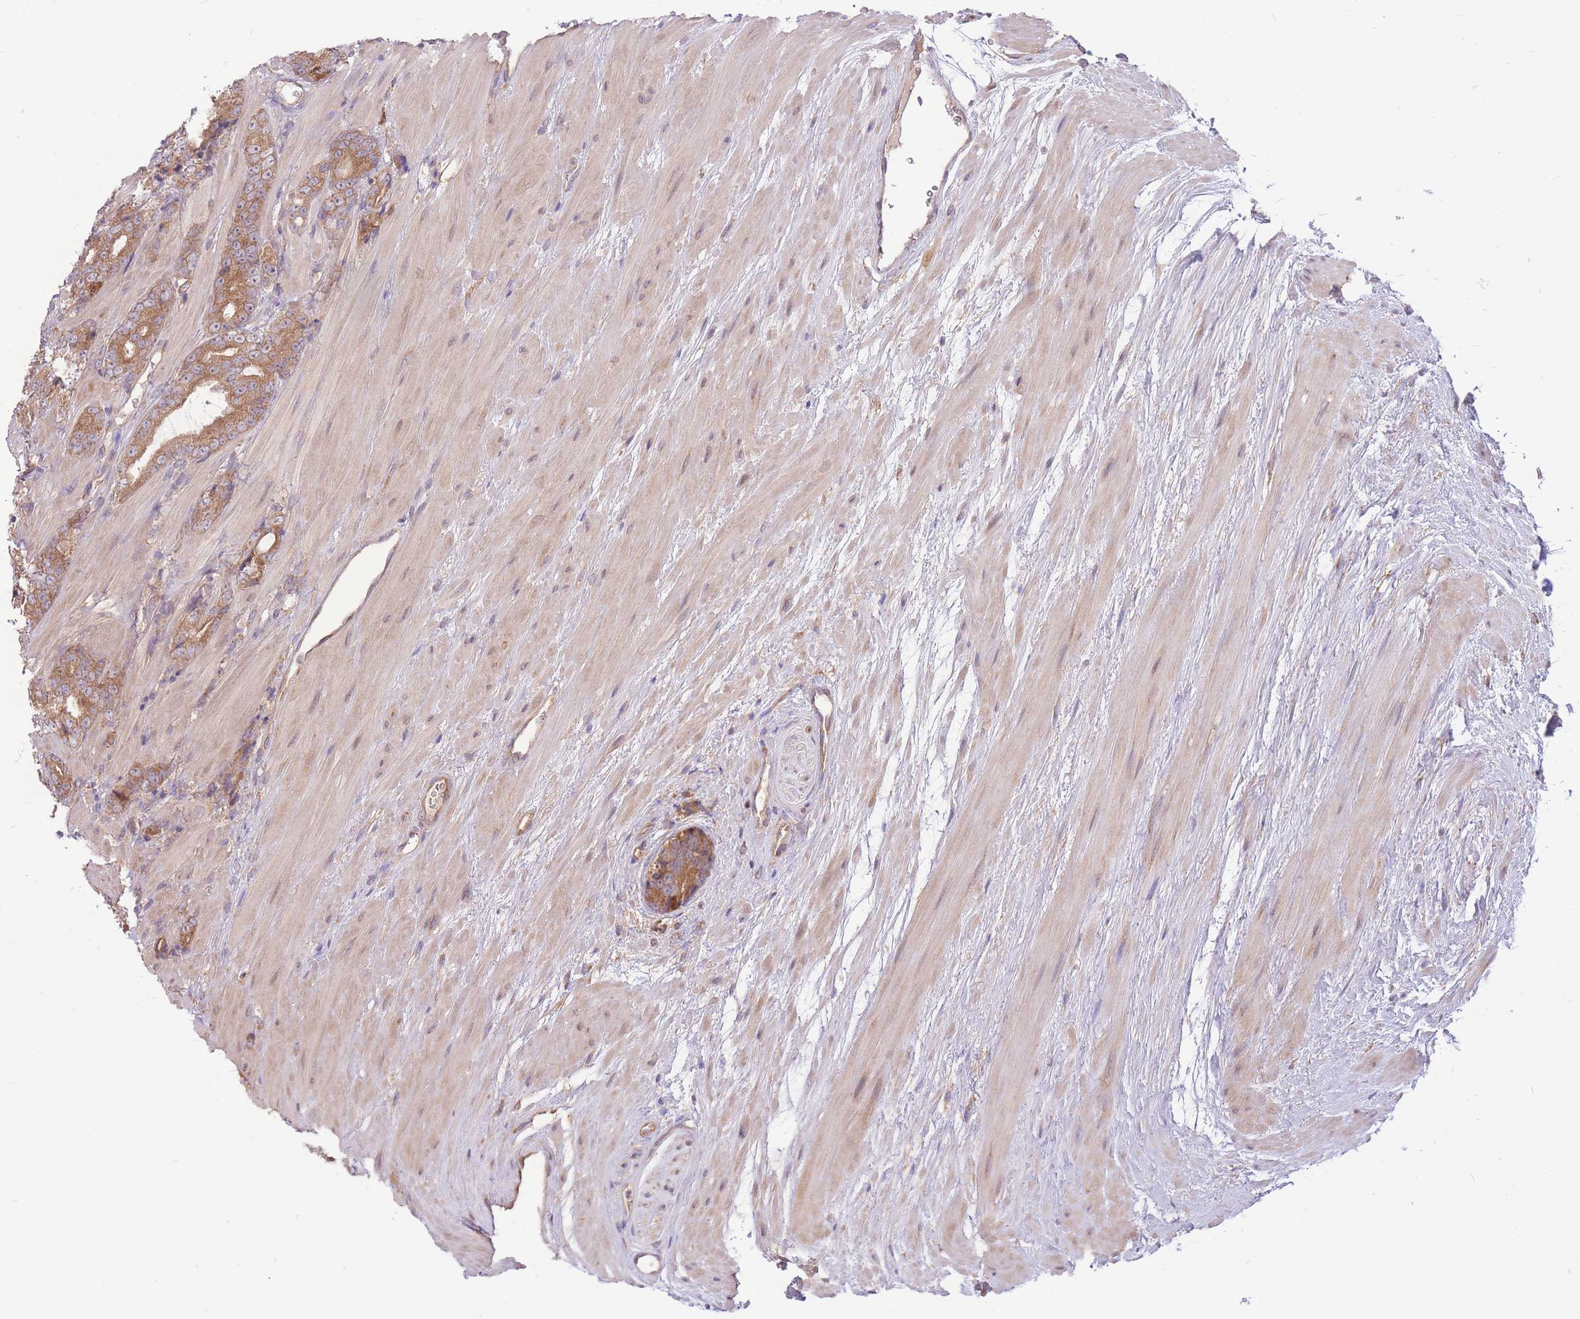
{"staining": {"intensity": "moderate", "quantity": ">75%", "location": "cytoplasmic/membranous"}, "tissue": "prostate cancer", "cell_type": "Tumor cells", "image_type": "cancer", "snomed": [{"axis": "morphology", "description": "Adenocarcinoma, High grade"}, {"axis": "topography", "description": "Prostate"}], "caption": "Prostate high-grade adenocarcinoma stained with a brown dye reveals moderate cytoplasmic/membranous positive staining in about >75% of tumor cells.", "gene": "GMNN", "patient": {"sex": "male", "age": 62}}